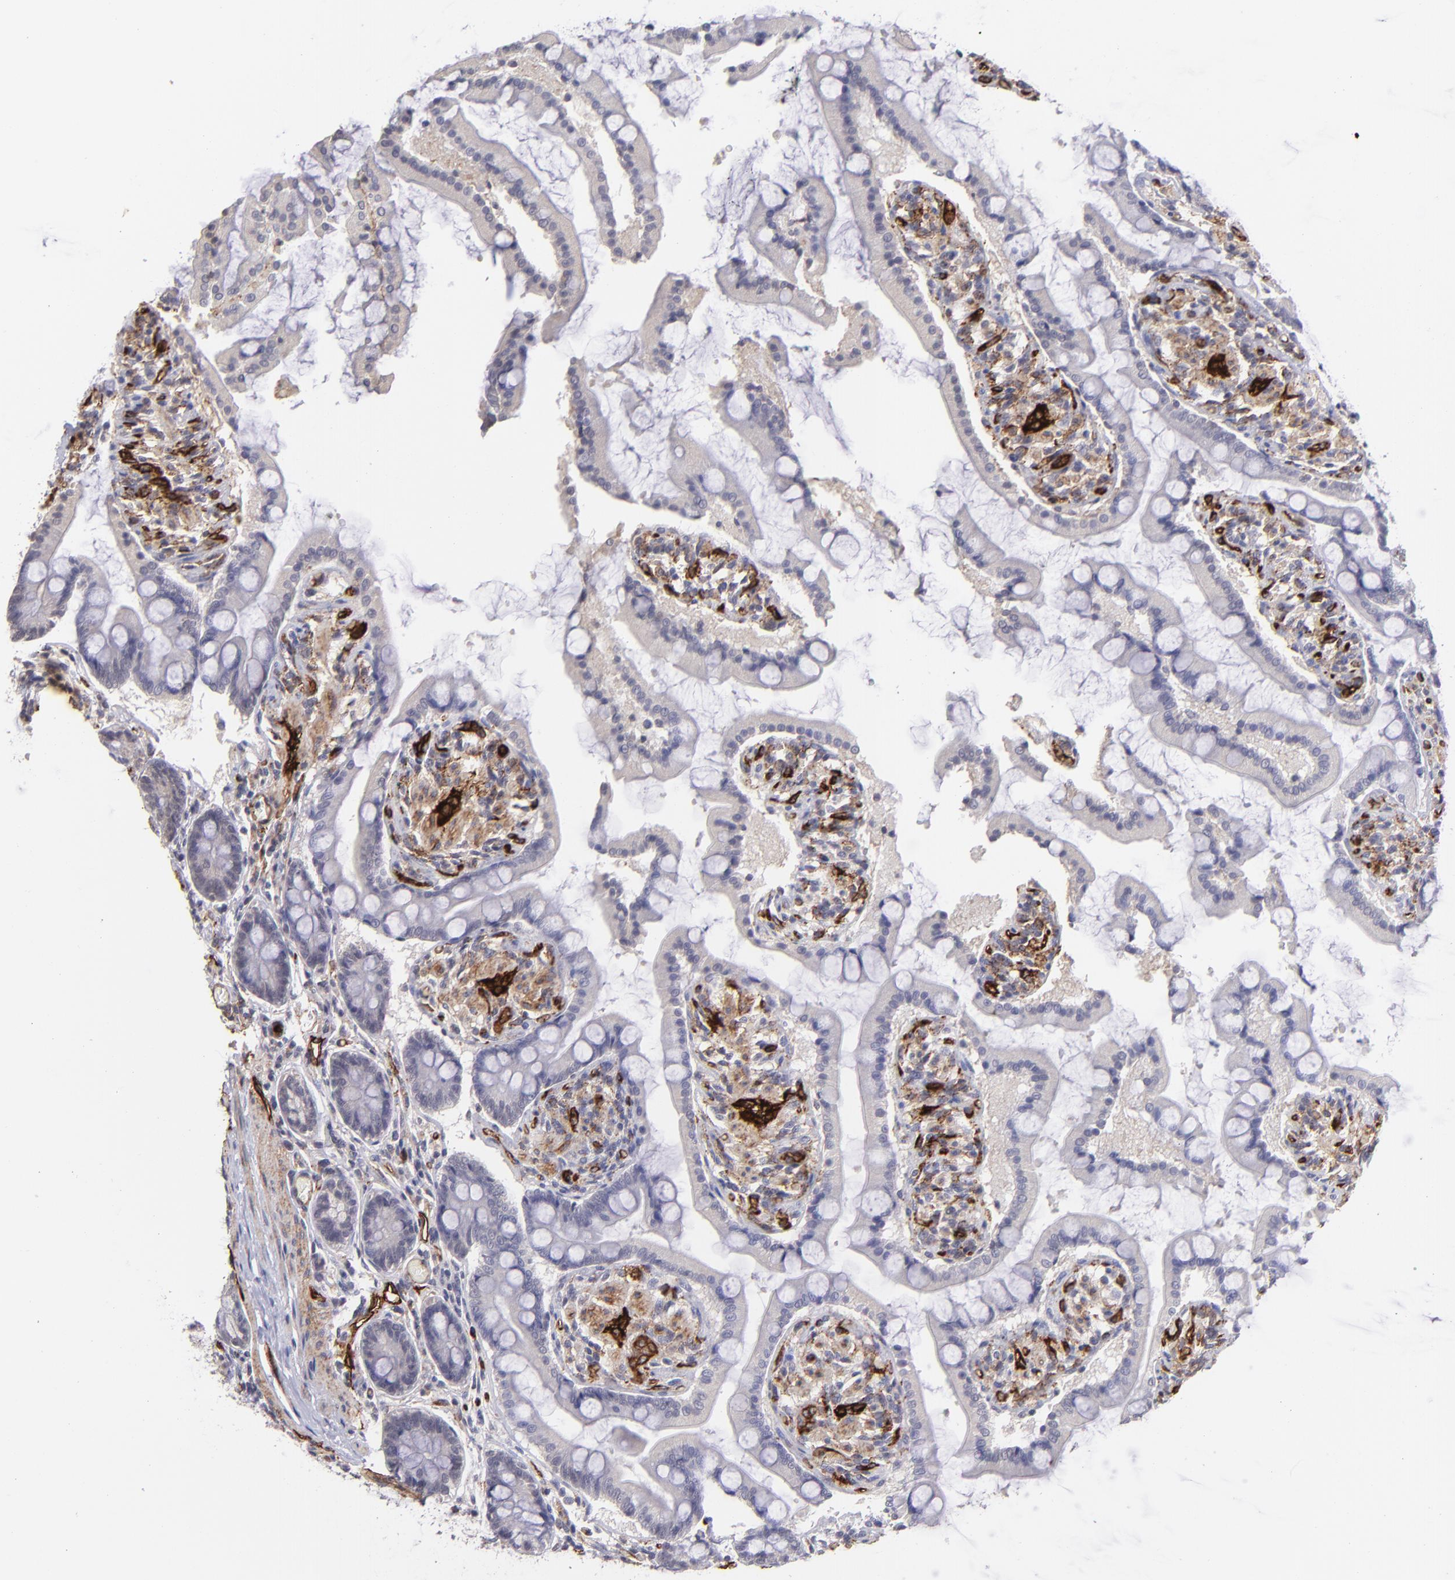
{"staining": {"intensity": "negative", "quantity": "none", "location": "none"}, "tissue": "small intestine", "cell_type": "Glandular cells", "image_type": "normal", "snomed": [{"axis": "morphology", "description": "Normal tissue, NOS"}, {"axis": "topography", "description": "Small intestine"}], "caption": "Image shows no significant protein staining in glandular cells of benign small intestine.", "gene": "DYSF", "patient": {"sex": "male", "age": 41}}